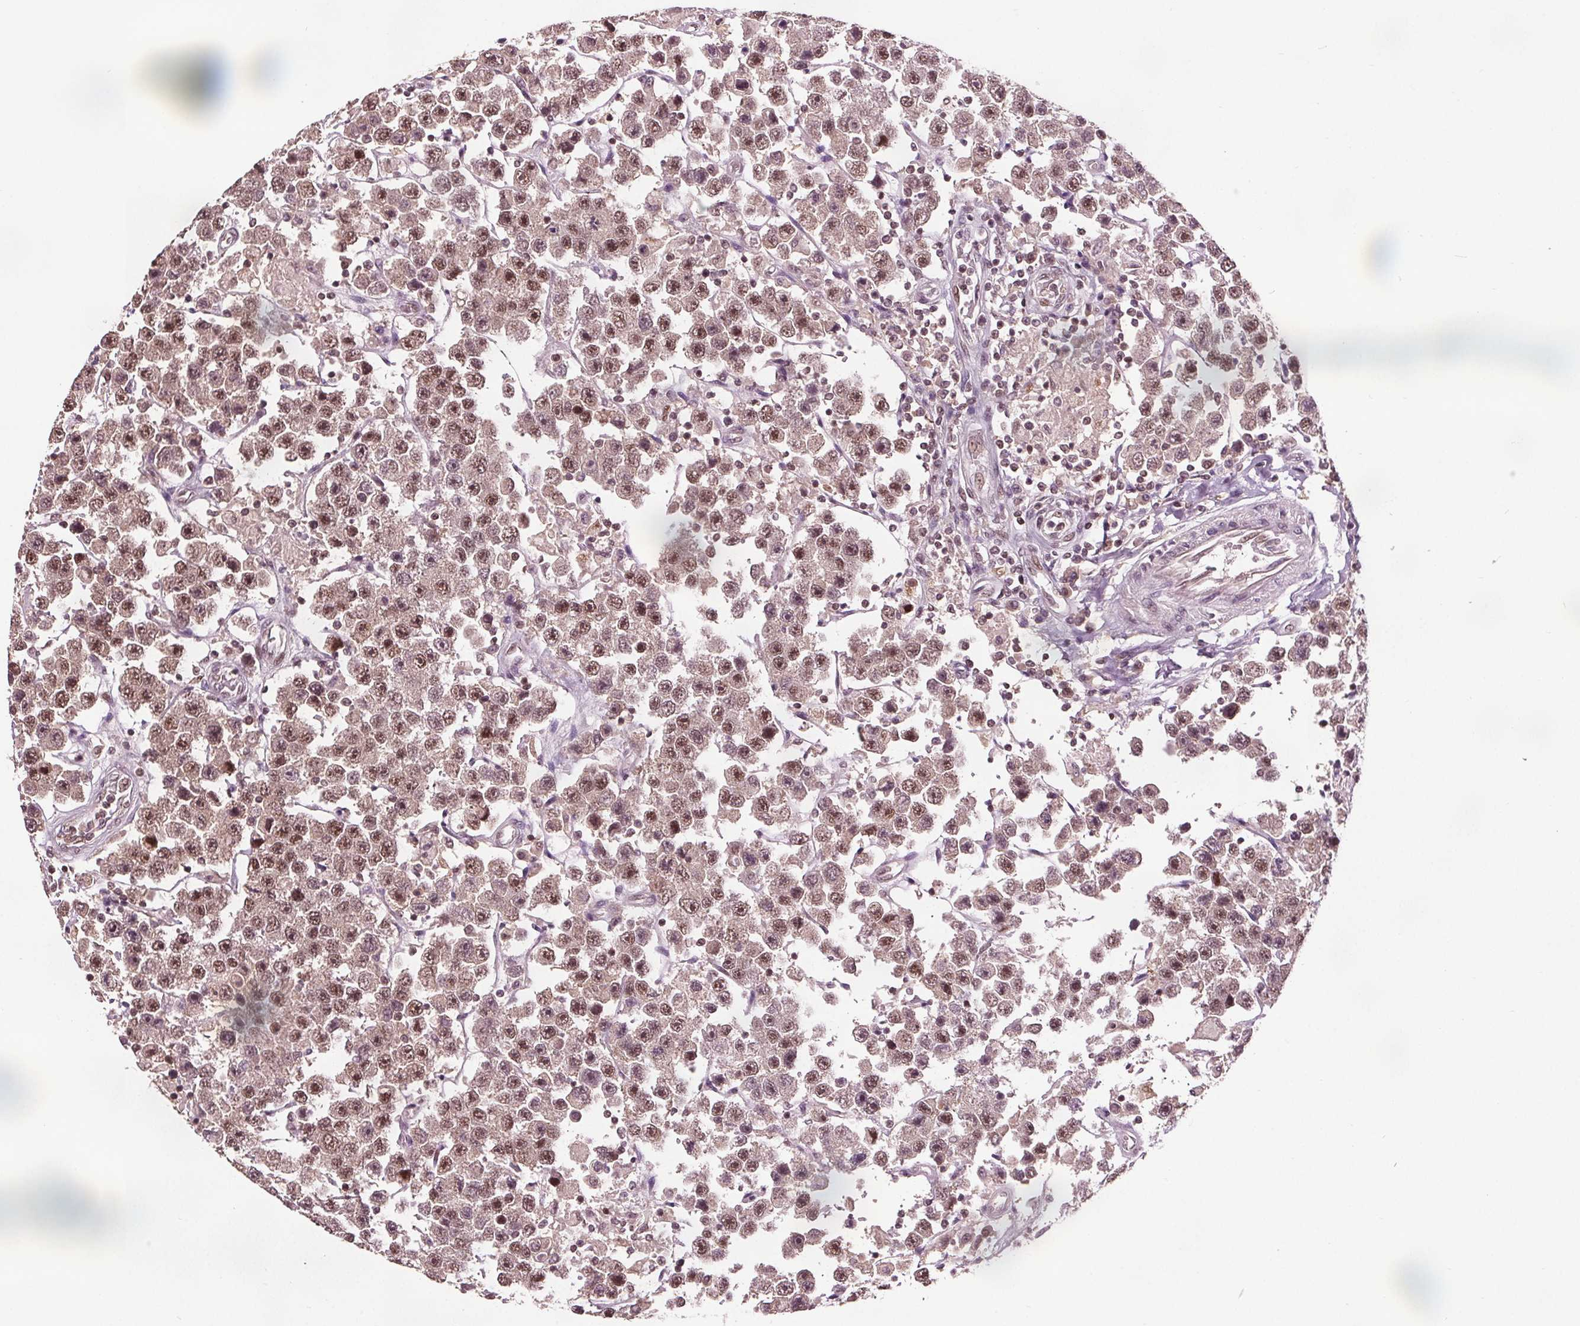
{"staining": {"intensity": "moderate", "quantity": ">75%", "location": "nuclear"}, "tissue": "testis cancer", "cell_type": "Tumor cells", "image_type": "cancer", "snomed": [{"axis": "morphology", "description": "Seminoma, NOS"}, {"axis": "topography", "description": "Testis"}], "caption": "High-magnification brightfield microscopy of testis cancer stained with DAB (3,3'-diaminobenzidine) (brown) and counterstained with hematoxylin (blue). tumor cells exhibit moderate nuclear positivity is present in approximately>75% of cells. (IHC, brightfield microscopy, high magnification).", "gene": "DDX11", "patient": {"sex": "male", "age": 45}}